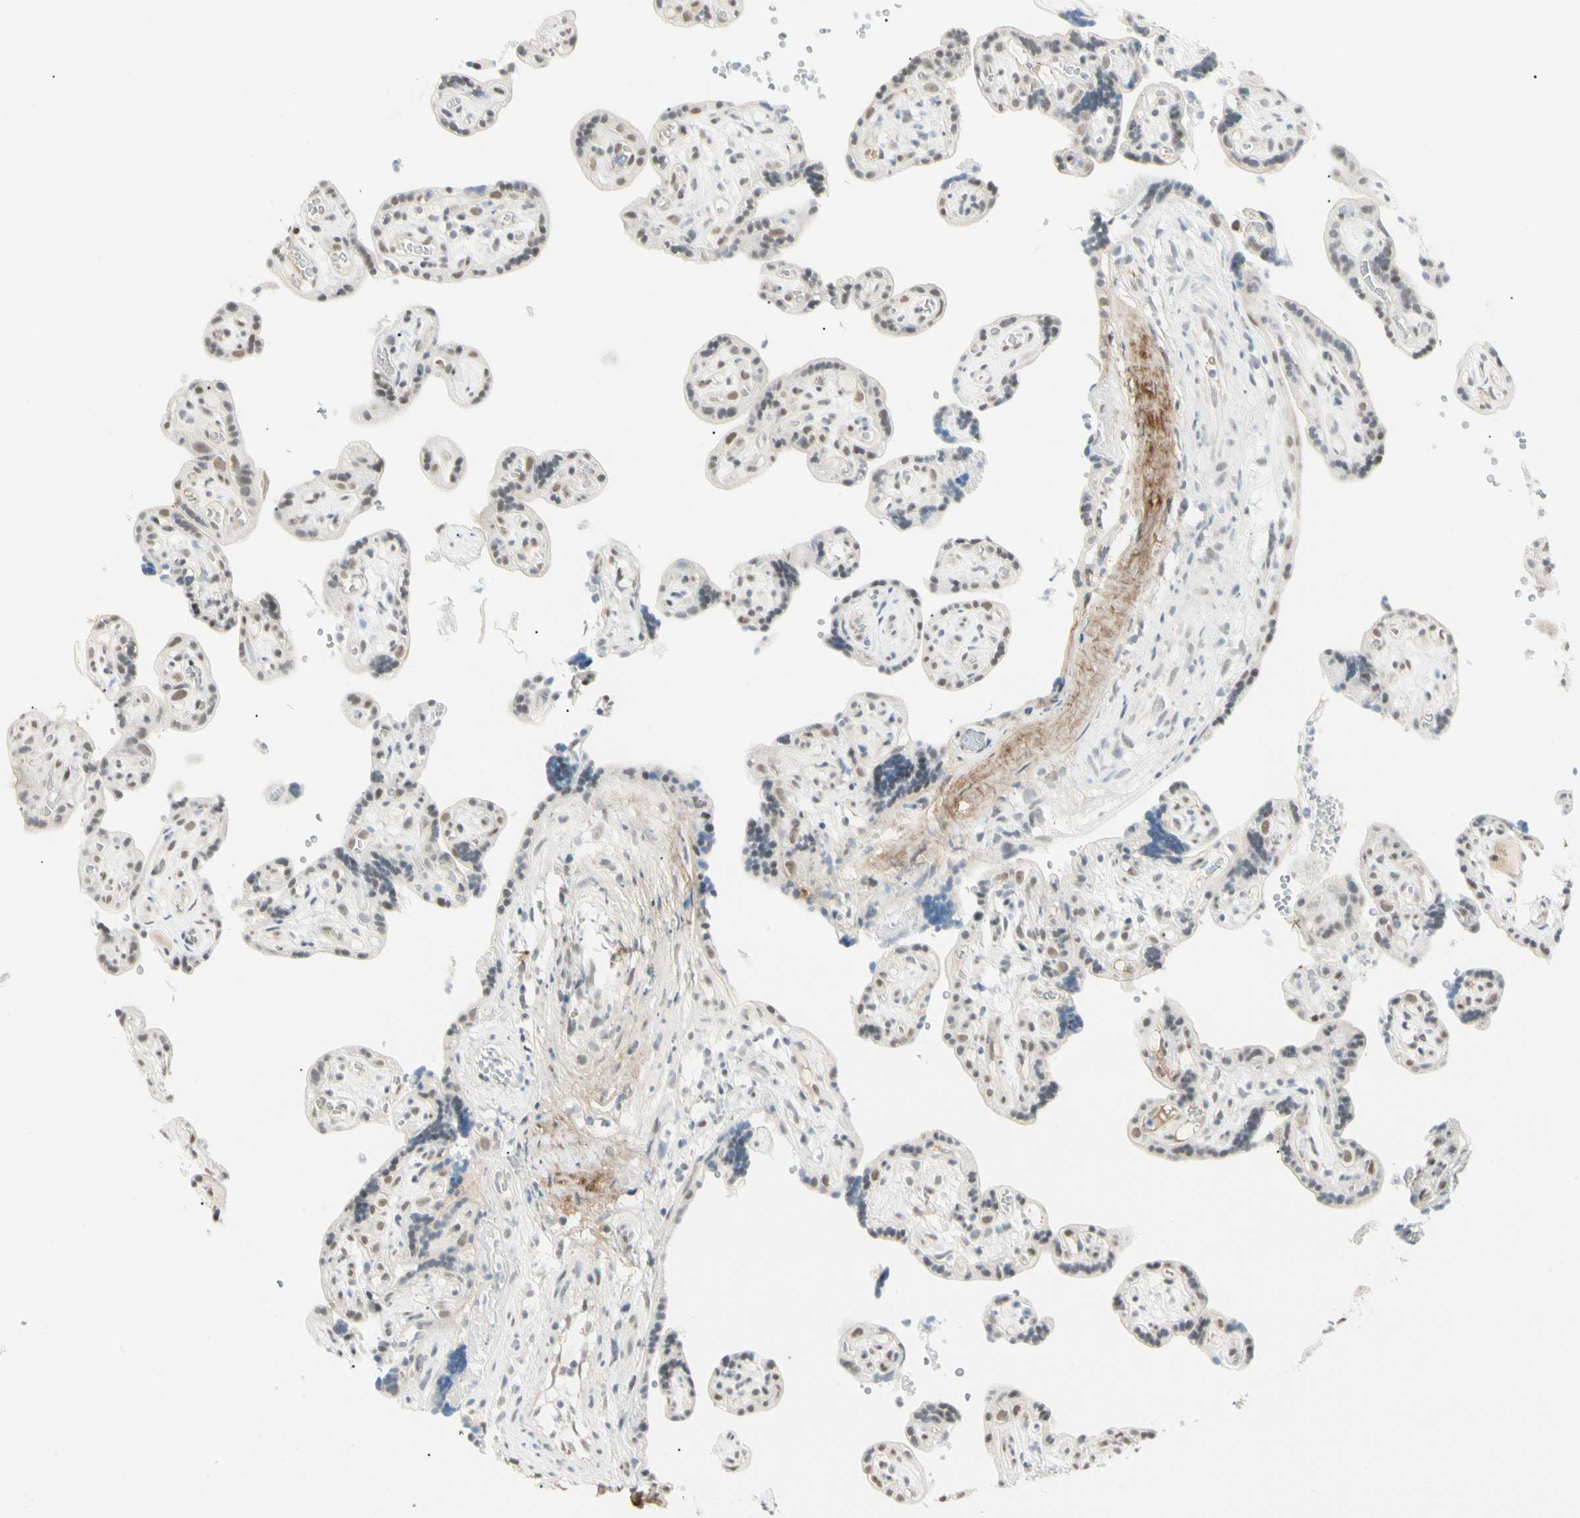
{"staining": {"intensity": "weak", "quantity": ">75%", "location": "nuclear"}, "tissue": "placenta", "cell_type": "Trophoblastic cells", "image_type": "normal", "snomed": [{"axis": "morphology", "description": "Normal tissue, NOS"}, {"axis": "topography", "description": "Placenta"}], "caption": "Immunohistochemistry of benign placenta shows low levels of weak nuclear expression in approximately >75% of trophoblastic cells.", "gene": "ASPN", "patient": {"sex": "female", "age": 30}}